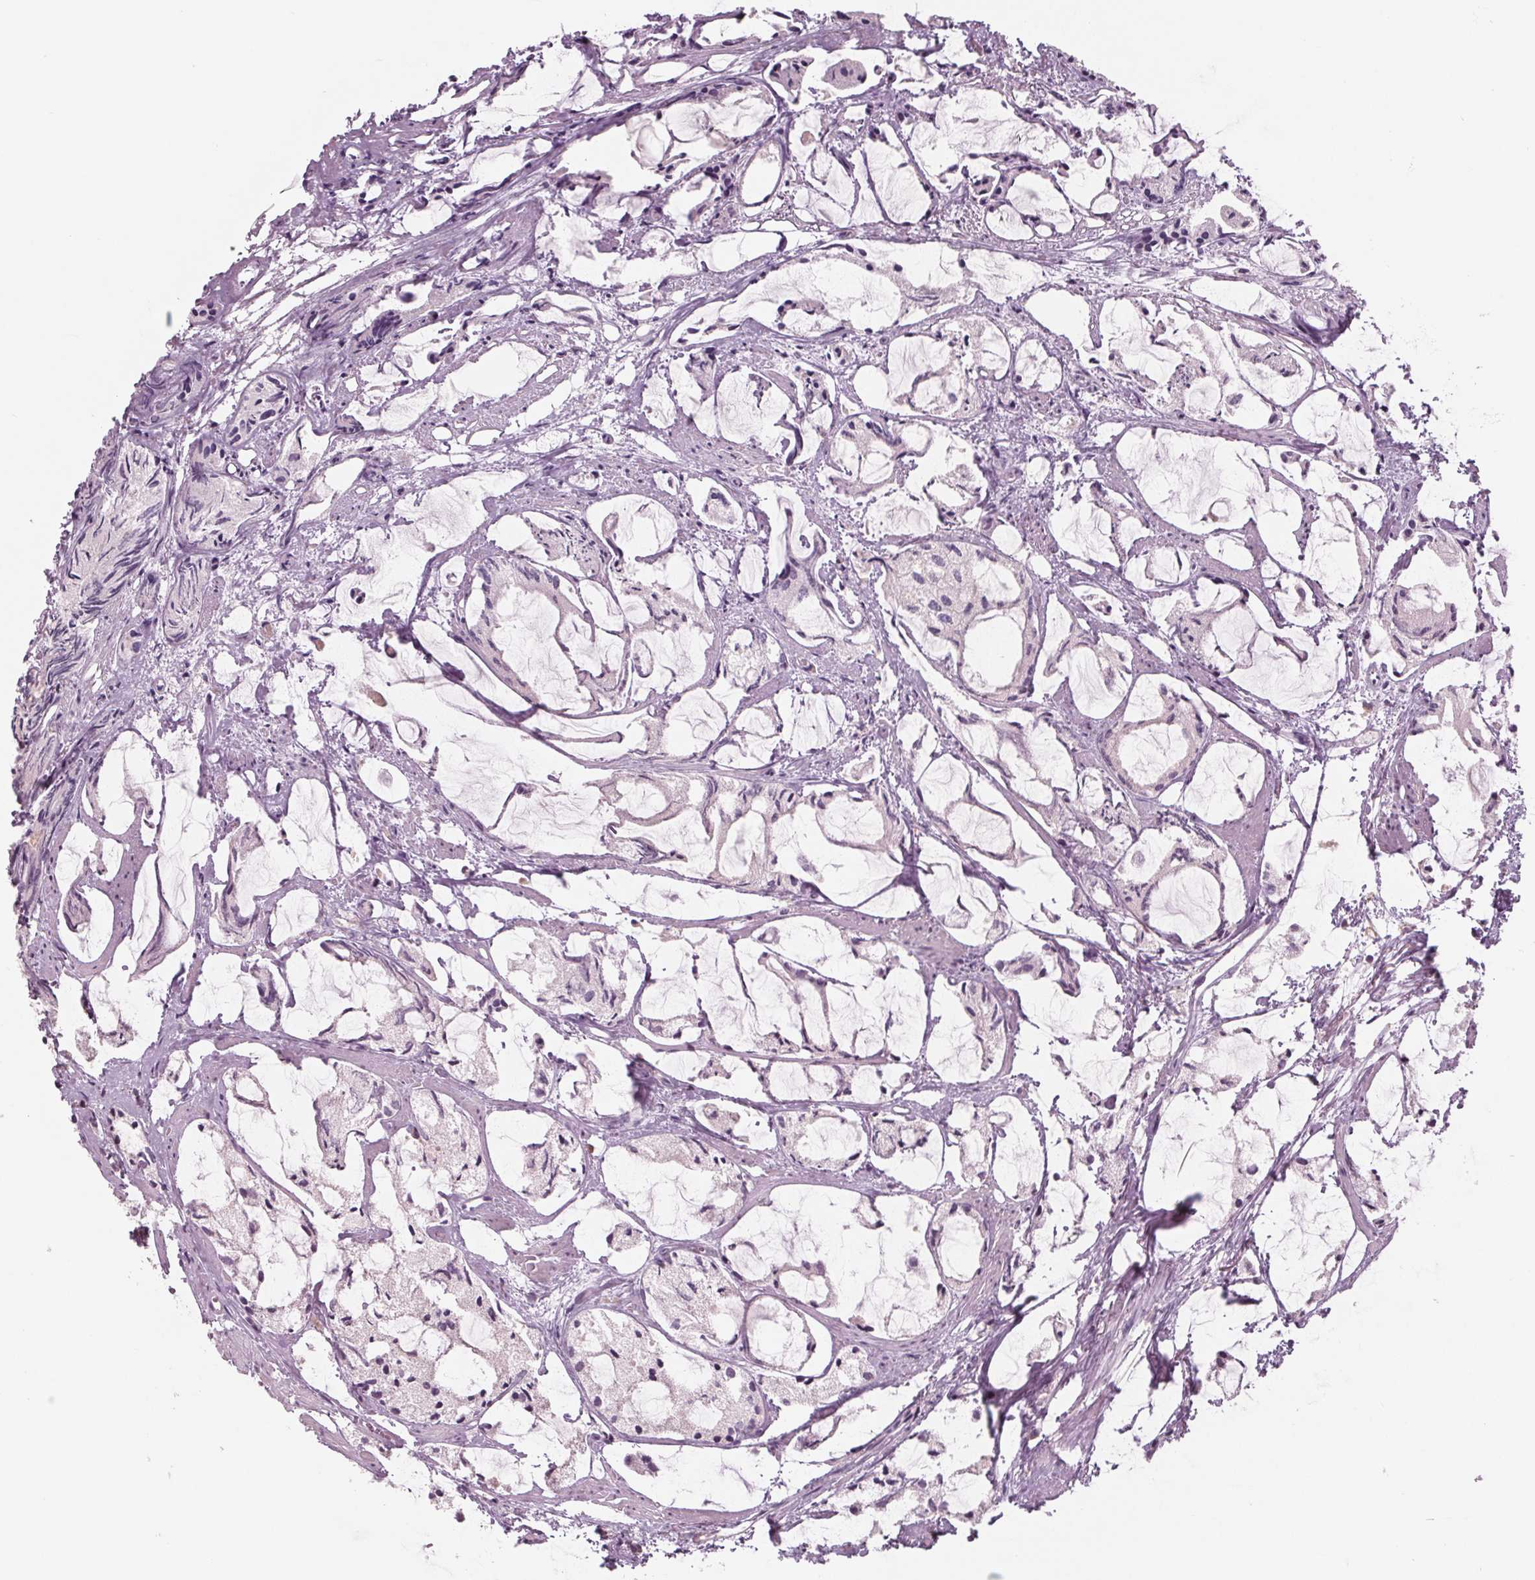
{"staining": {"intensity": "negative", "quantity": "none", "location": "none"}, "tissue": "prostate cancer", "cell_type": "Tumor cells", "image_type": "cancer", "snomed": [{"axis": "morphology", "description": "Adenocarcinoma, High grade"}, {"axis": "topography", "description": "Prostate"}], "caption": "Photomicrograph shows no protein expression in tumor cells of prostate adenocarcinoma (high-grade) tissue.", "gene": "ARHGAP25", "patient": {"sex": "male", "age": 85}}